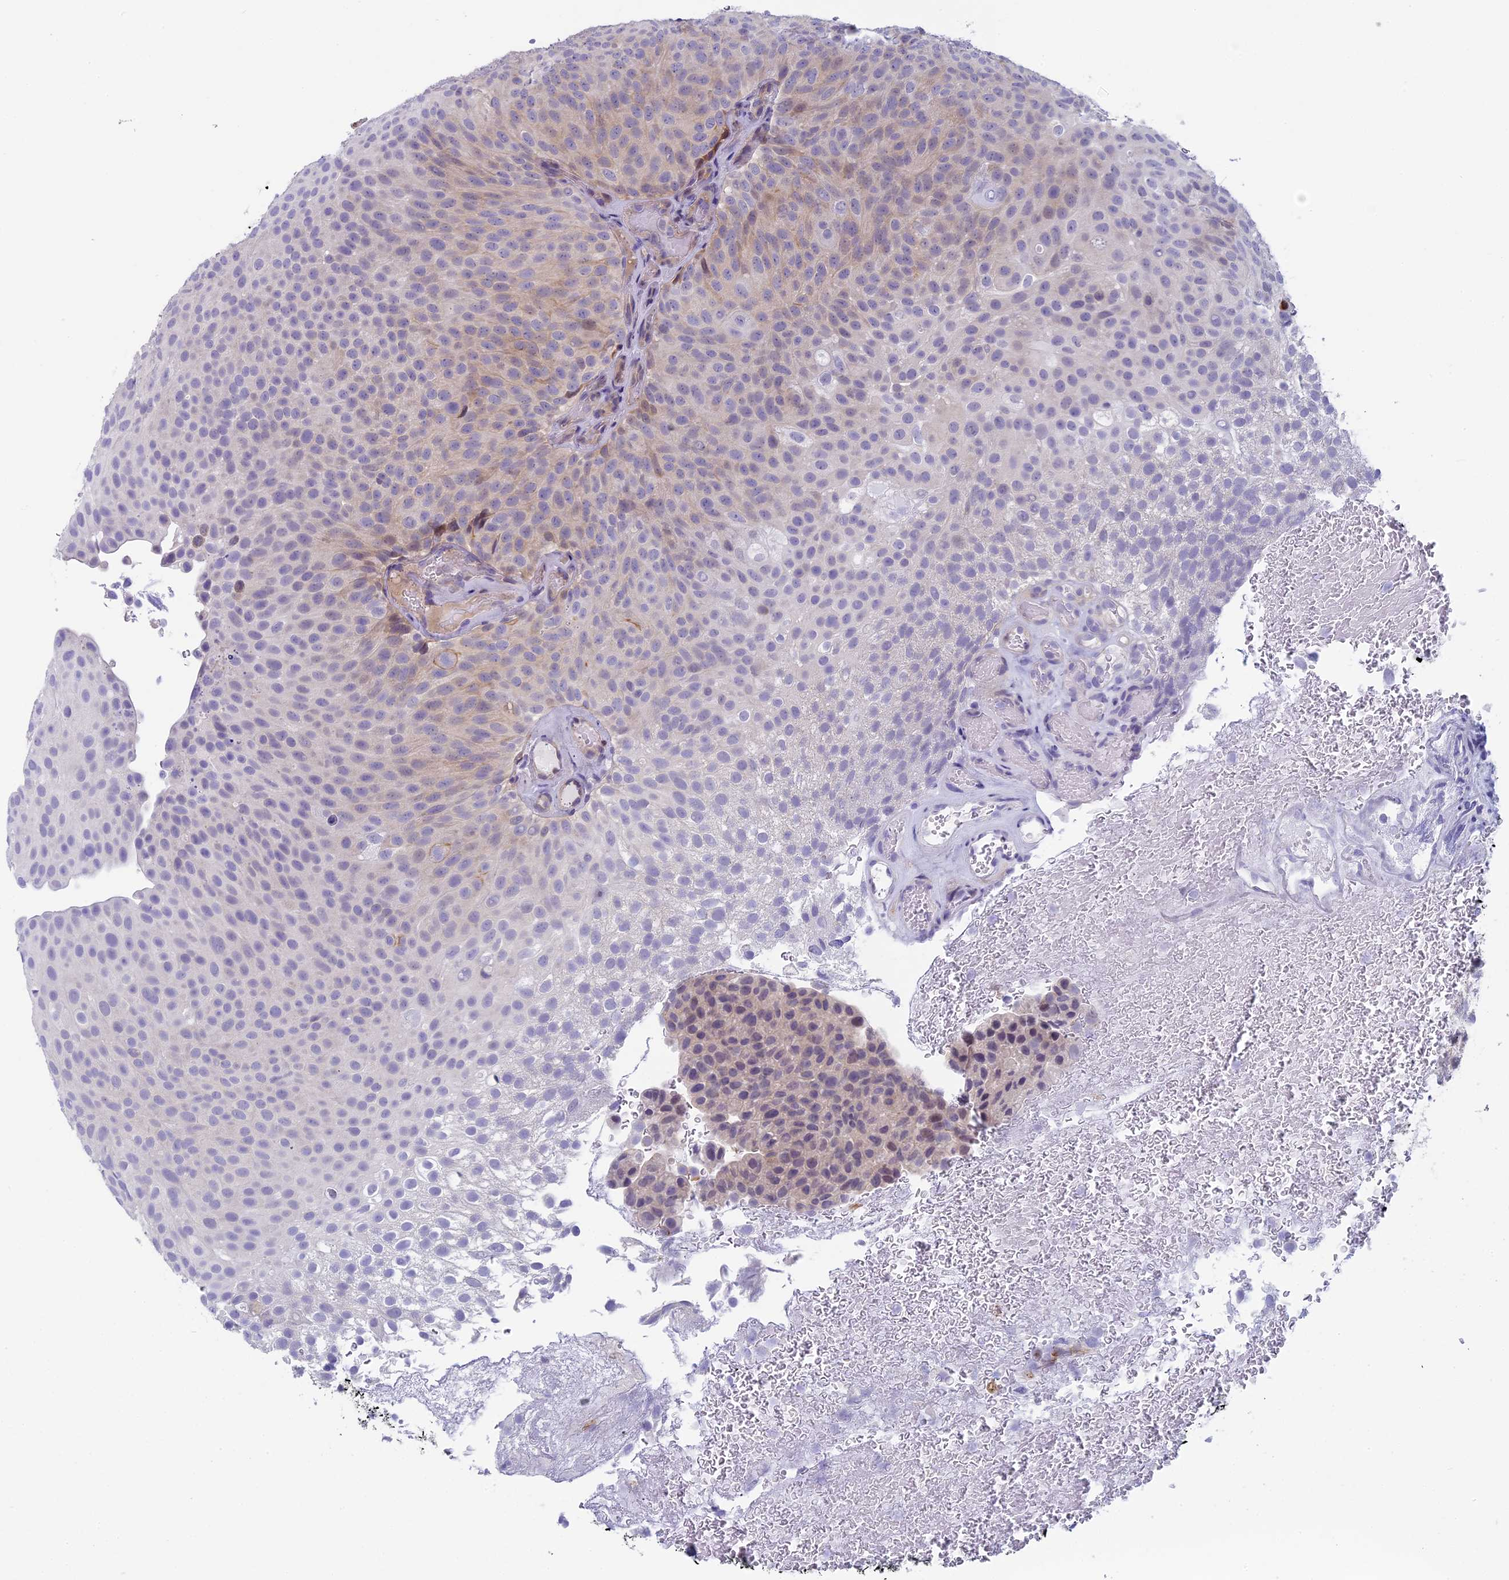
{"staining": {"intensity": "weak", "quantity": "<25%", "location": "cytoplasmic/membranous"}, "tissue": "urothelial cancer", "cell_type": "Tumor cells", "image_type": "cancer", "snomed": [{"axis": "morphology", "description": "Urothelial carcinoma, Low grade"}, {"axis": "topography", "description": "Urinary bladder"}], "caption": "The histopathology image reveals no significant staining in tumor cells of urothelial carcinoma (low-grade).", "gene": "CNEP1R1", "patient": {"sex": "male", "age": 78}}